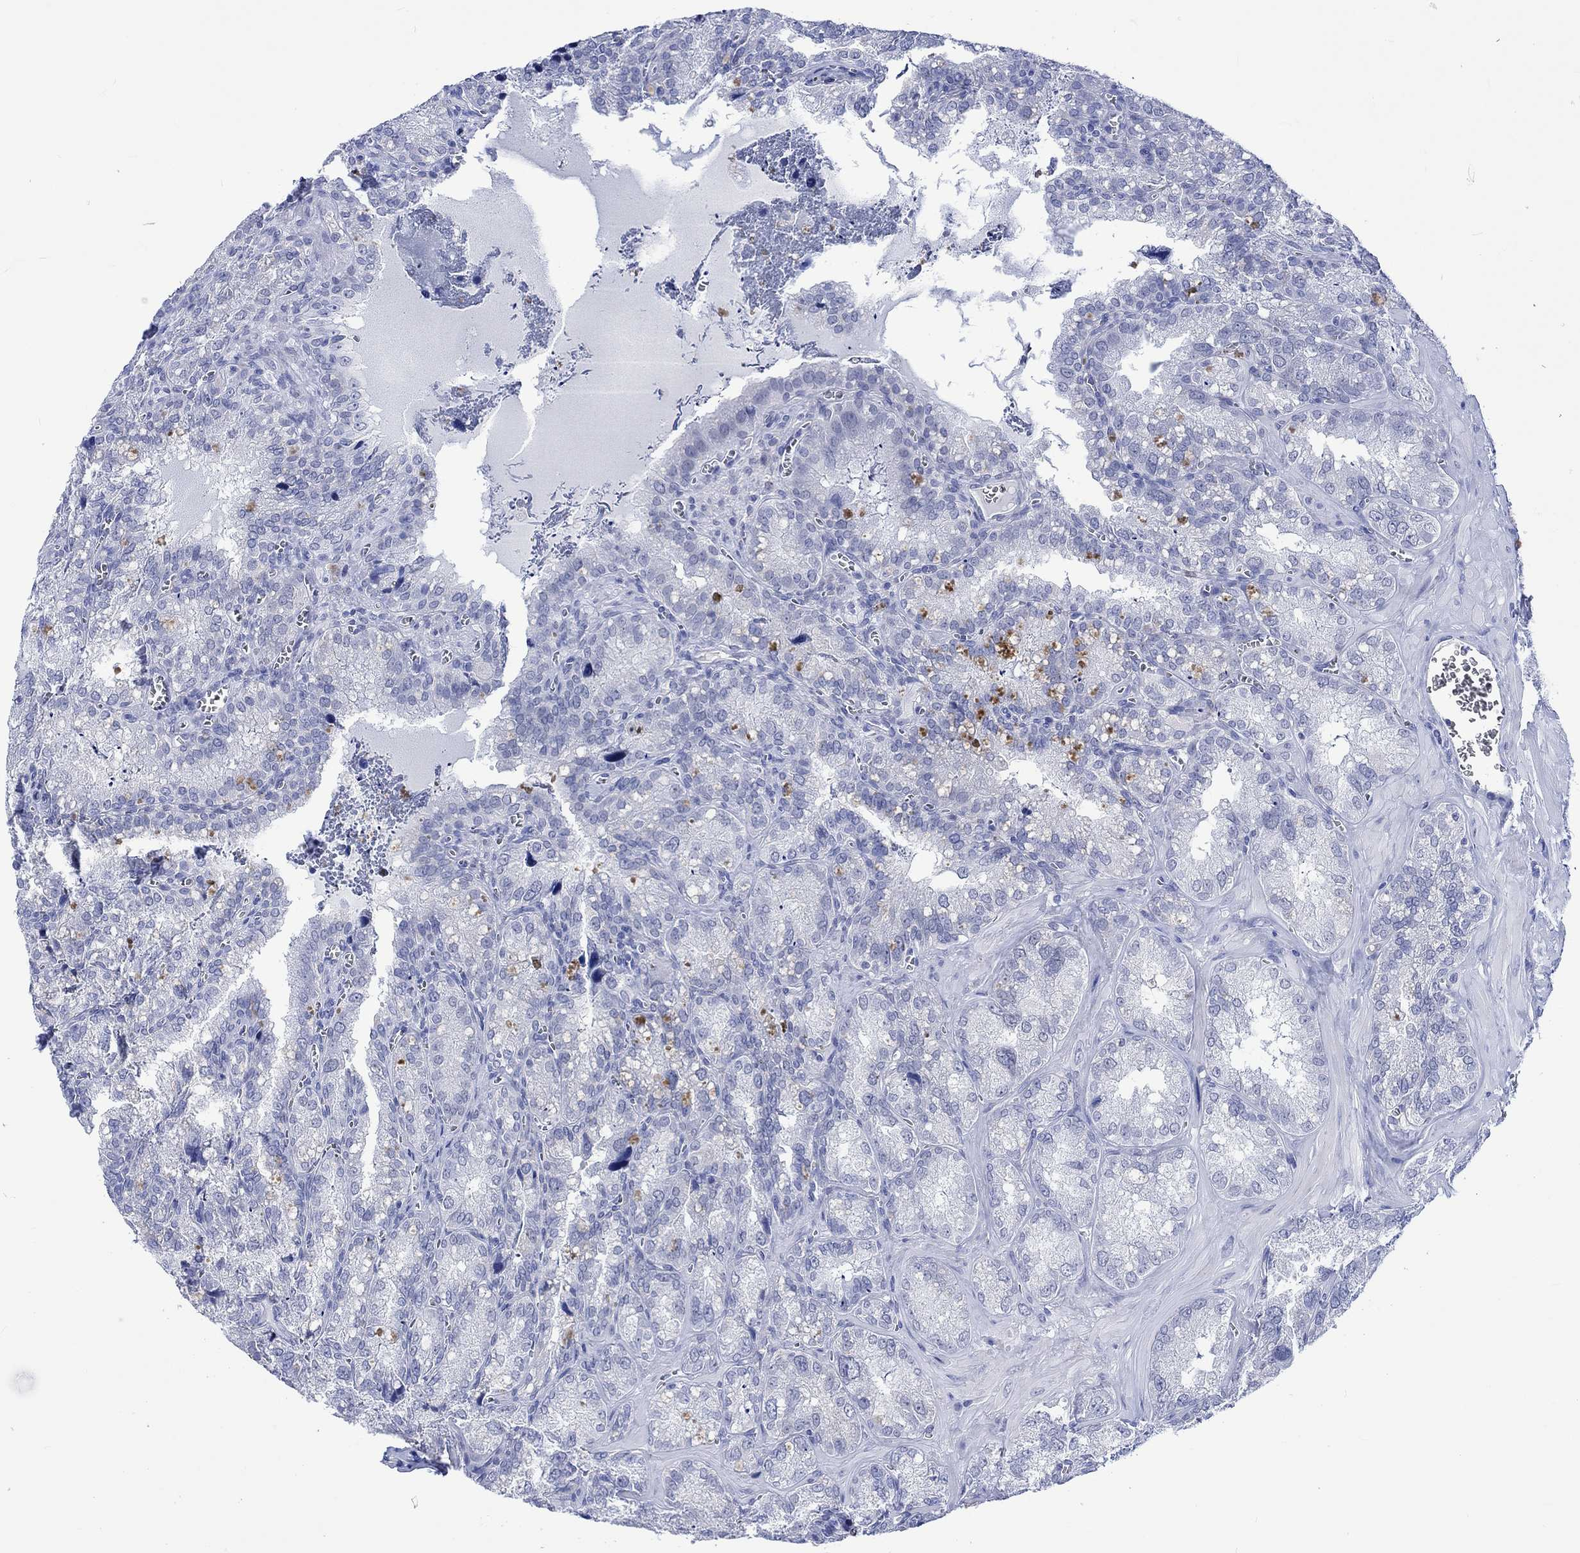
{"staining": {"intensity": "negative", "quantity": "none", "location": "none"}, "tissue": "seminal vesicle", "cell_type": "Glandular cells", "image_type": "normal", "snomed": [{"axis": "morphology", "description": "Normal tissue, NOS"}, {"axis": "topography", "description": "Seminal veicle"}], "caption": "Protein analysis of unremarkable seminal vesicle reveals no significant staining in glandular cells.", "gene": "KLHL33", "patient": {"sex": "male", "age": 57}}